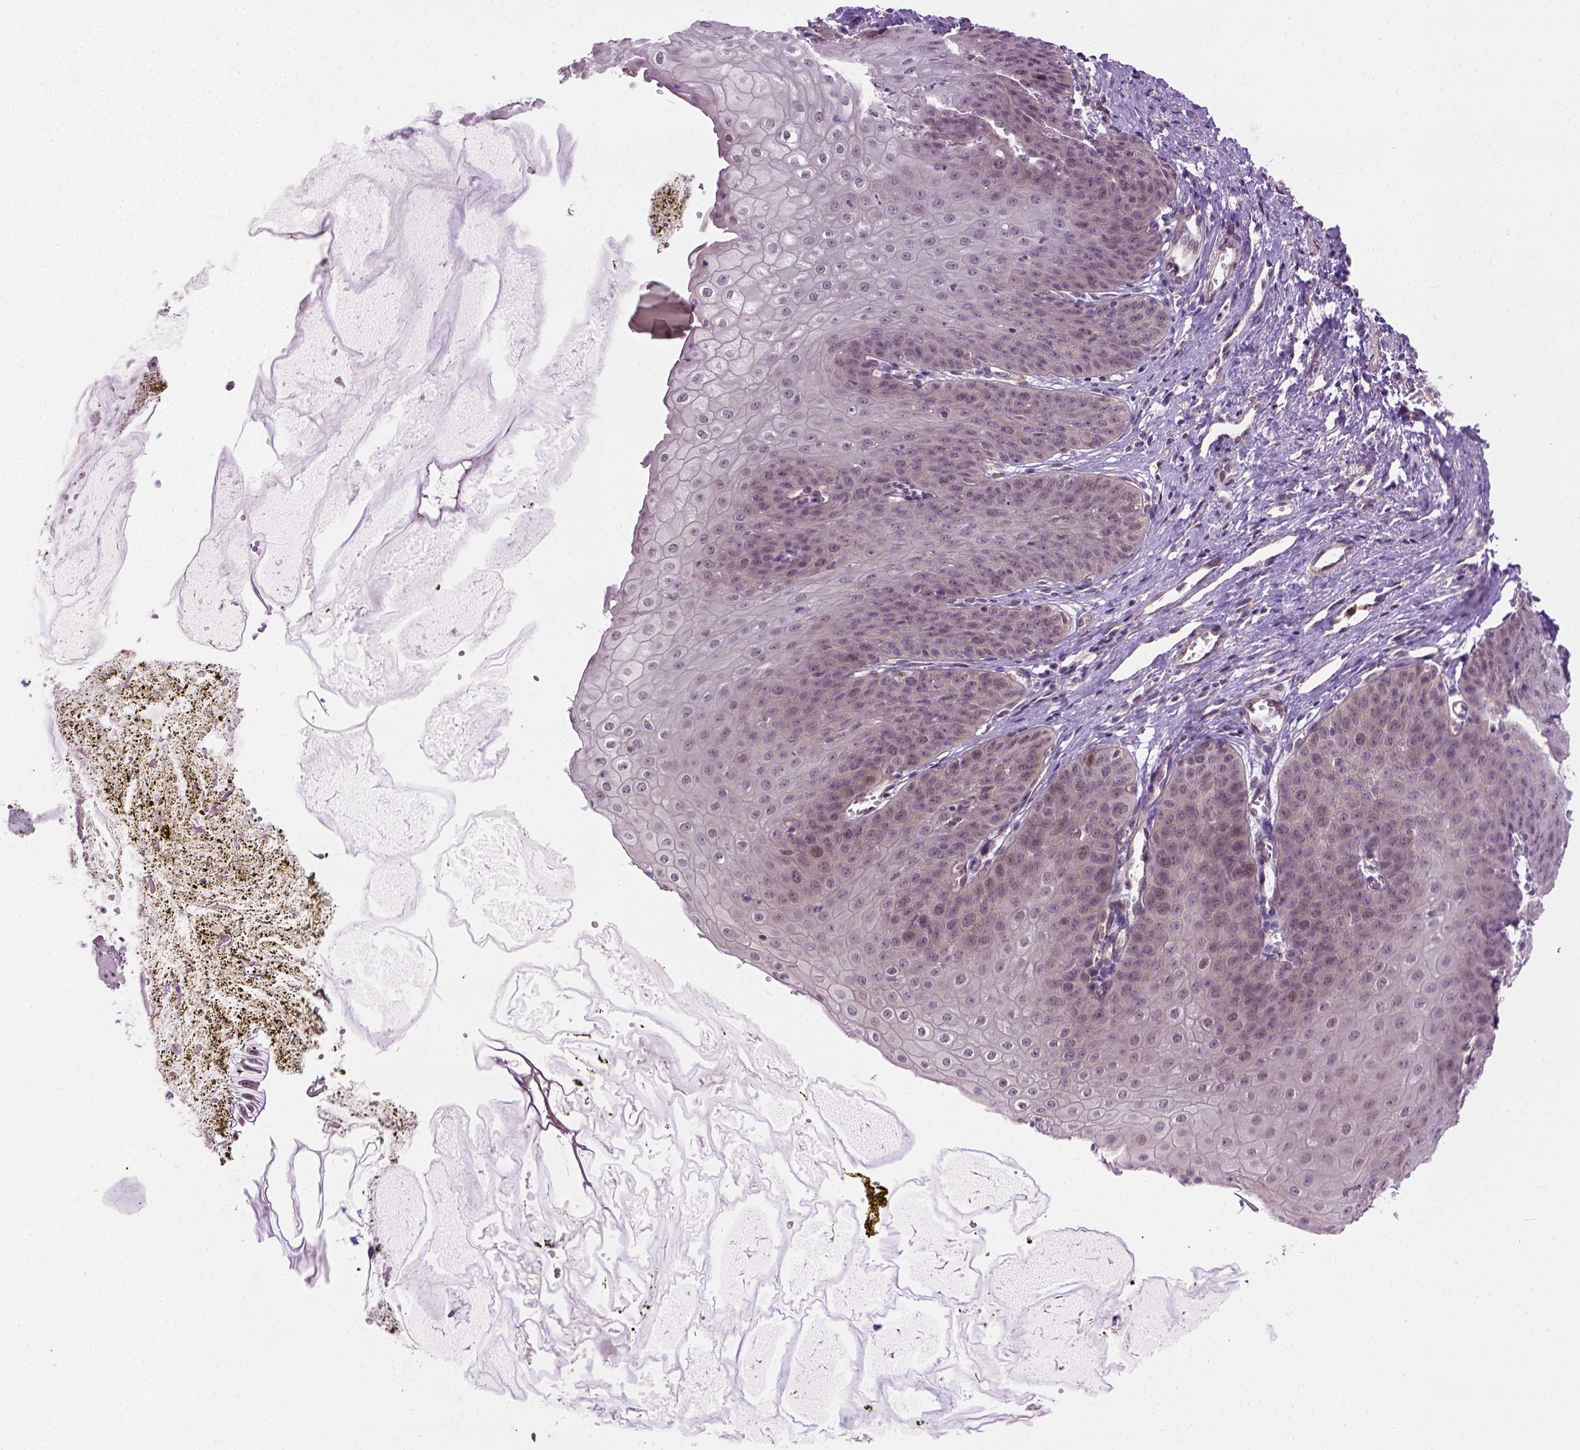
{"staining": {"intensity": "weak", "quantity": "25%-75%", "location": "cytoplasmic/membranous,nuclear"}, "tissue": "esophagus", "cell_type": "Squamous epithelial cells", "image_type": "normal", "snomed": [{"axis": "morphology", "description": "Normal tissue, NOS"}, {"axis": "topography", "description": "Esophagus"}], "caption": "Immunohistochemistry (IHC) image of benign esophagus stained for a protein (brown), which displays low levels of weak cytoplasmic/membranous,nuclear staining in about 25%-75% of squamous epithelial cells.", "gene": "KAZN", "patient": {"sex": "male", "age": 71}}